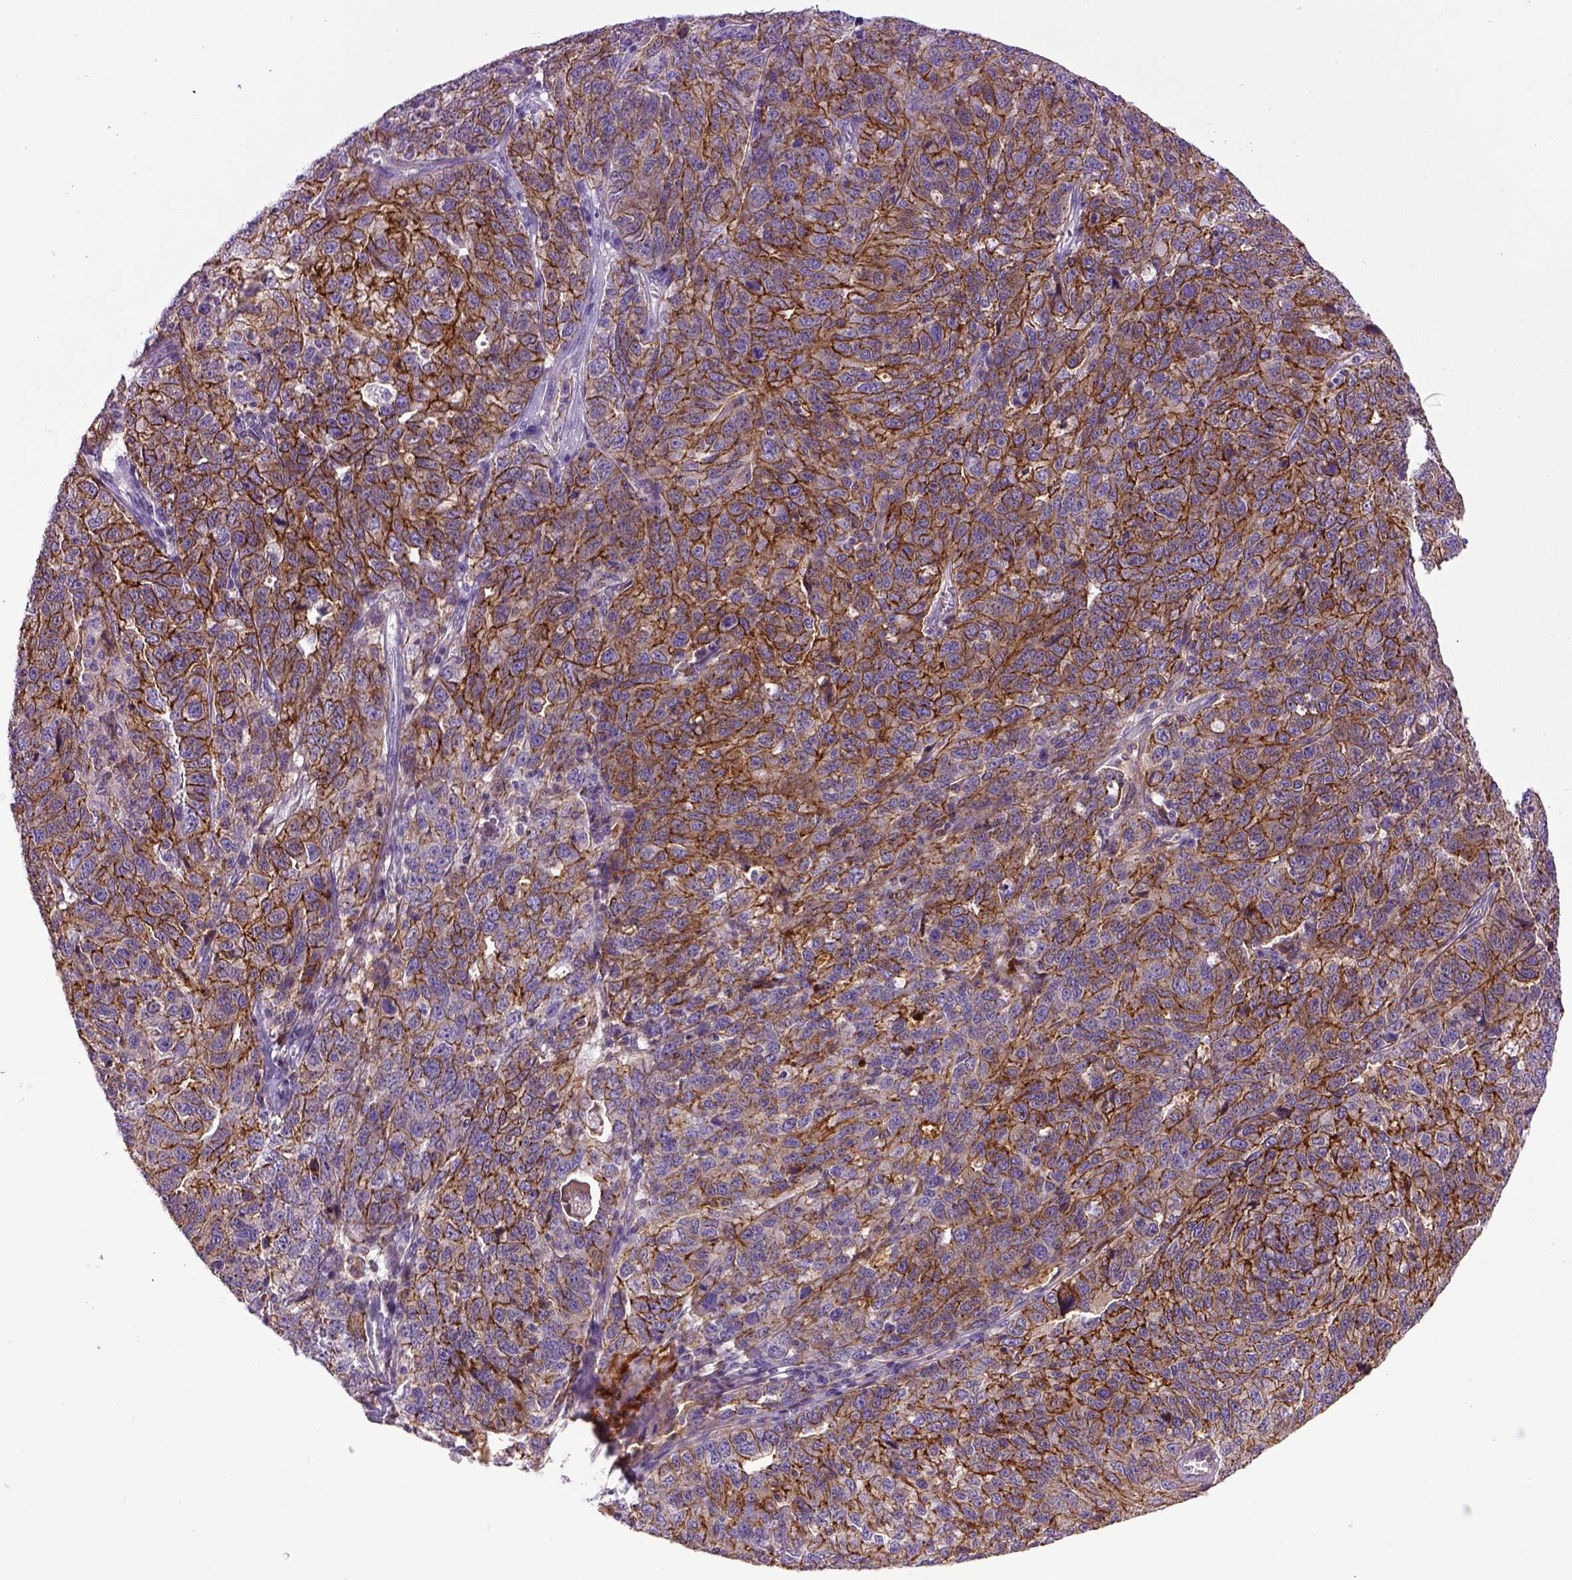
{"staining": {"intensity": "strong", "quantity": ">75%", "location": "cytoplasmic/membranous"}, "tissue": "ovarian cancer", "cell_type": "Tumor cells", "image_type": "cancer", "snomed": [{"axis": "morphology", "description": "Cystadenocarcinoma, serous, NOS"}, {"axis": "topography", "description": "Ovary"}], "caption": "Protein expression analysis of human ovarian cancer reveals strong cytoplasmic/membranous positivity in approximately >75% of tumor cells. (Brightfield microscopy of DAB IHC at high magnification).", "gene": "CDH1", "patient": {"sex": "female", "age": 71}}